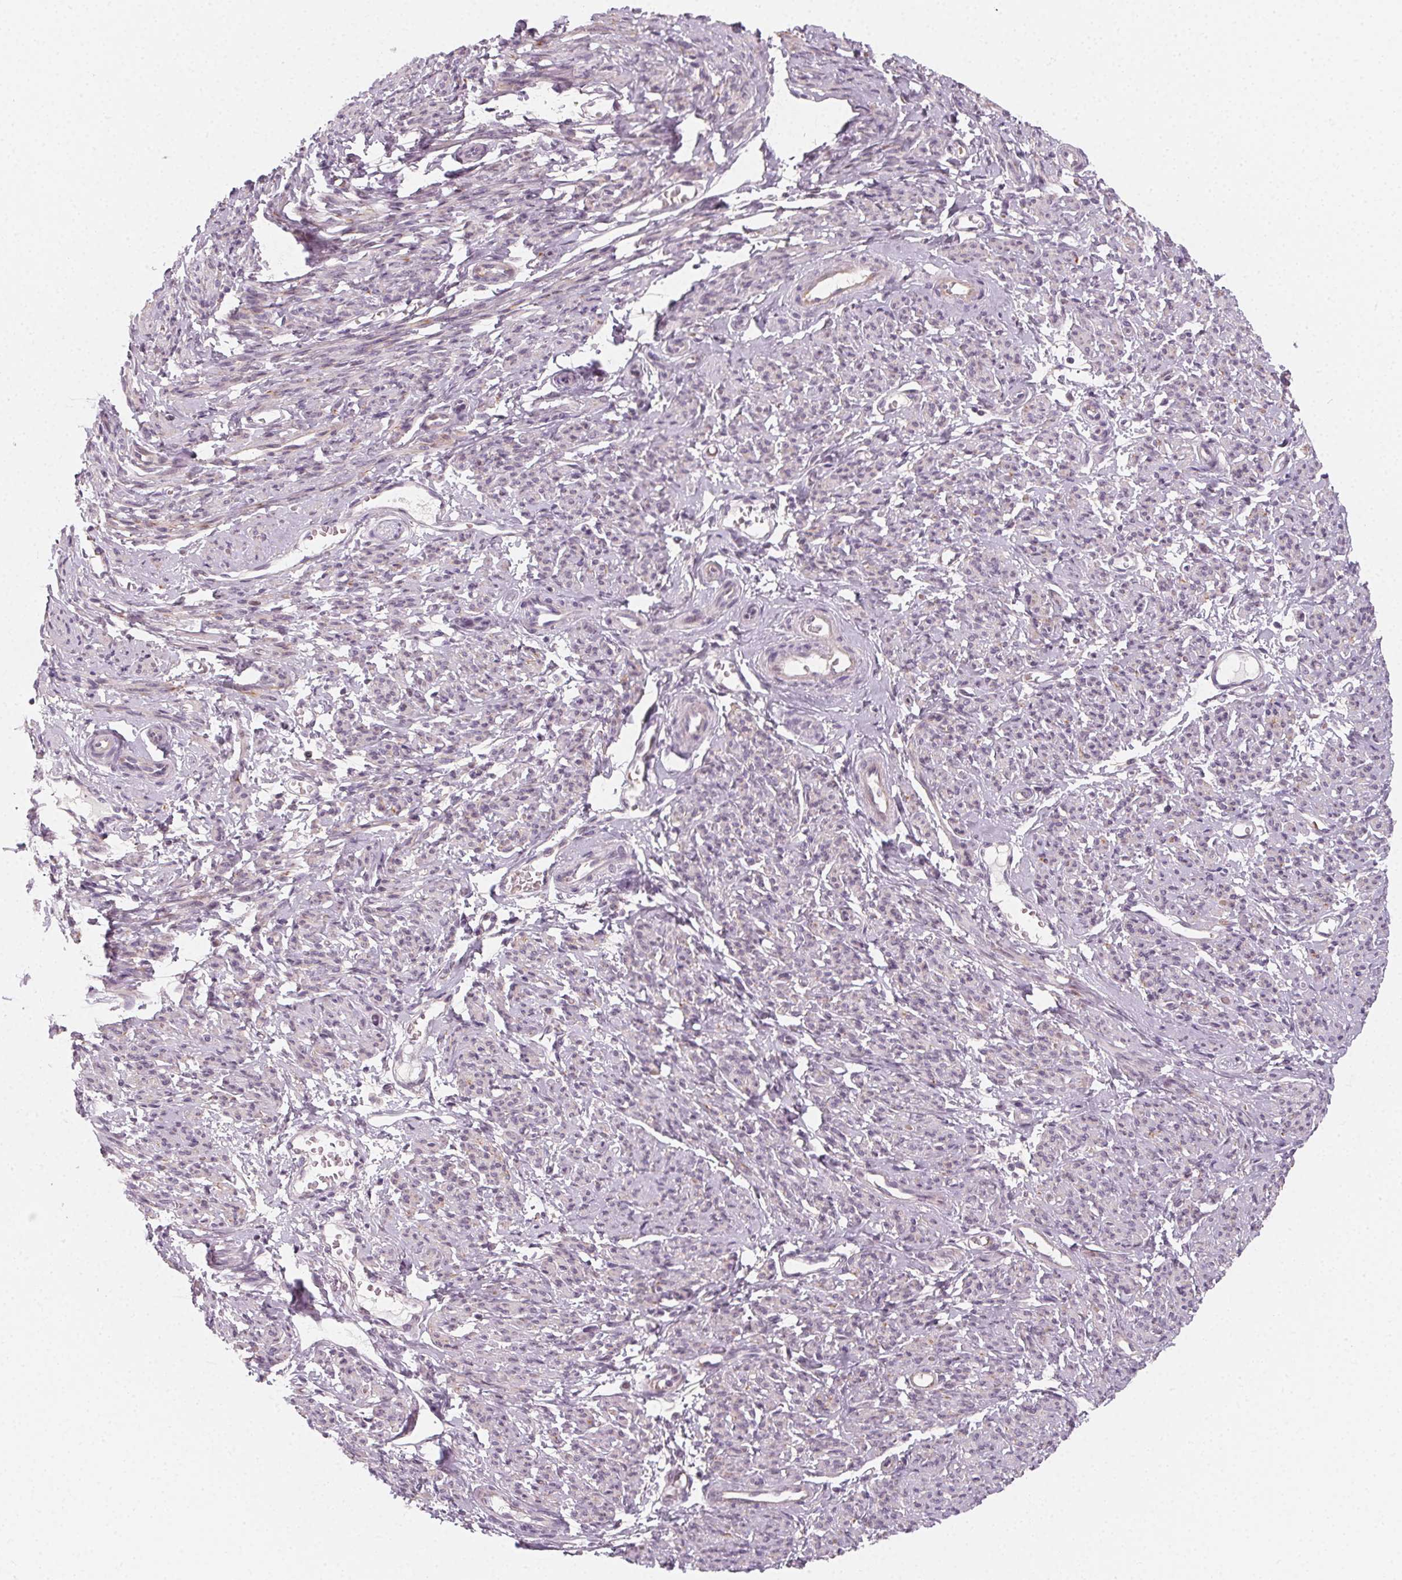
{"staining": {"intensity": "negative", "quantity": "none", "location": "none"}, "tissue": "smooth muscle", "cell_type": "Smooth muscle cells", "image_type": "normal", "snomed": [{"axis": "morphology", "description": "Normal tissue, NOS"}, {"axis": "topography", "description": "Smooth muscle"}], "caption": "Immunohistochemistry (IHC) of benign human smooth muscle demonstrates no expression in smooth muscle cells.", "gene": "CCDC96", "patient": {"sex": "female", "age": 65}}